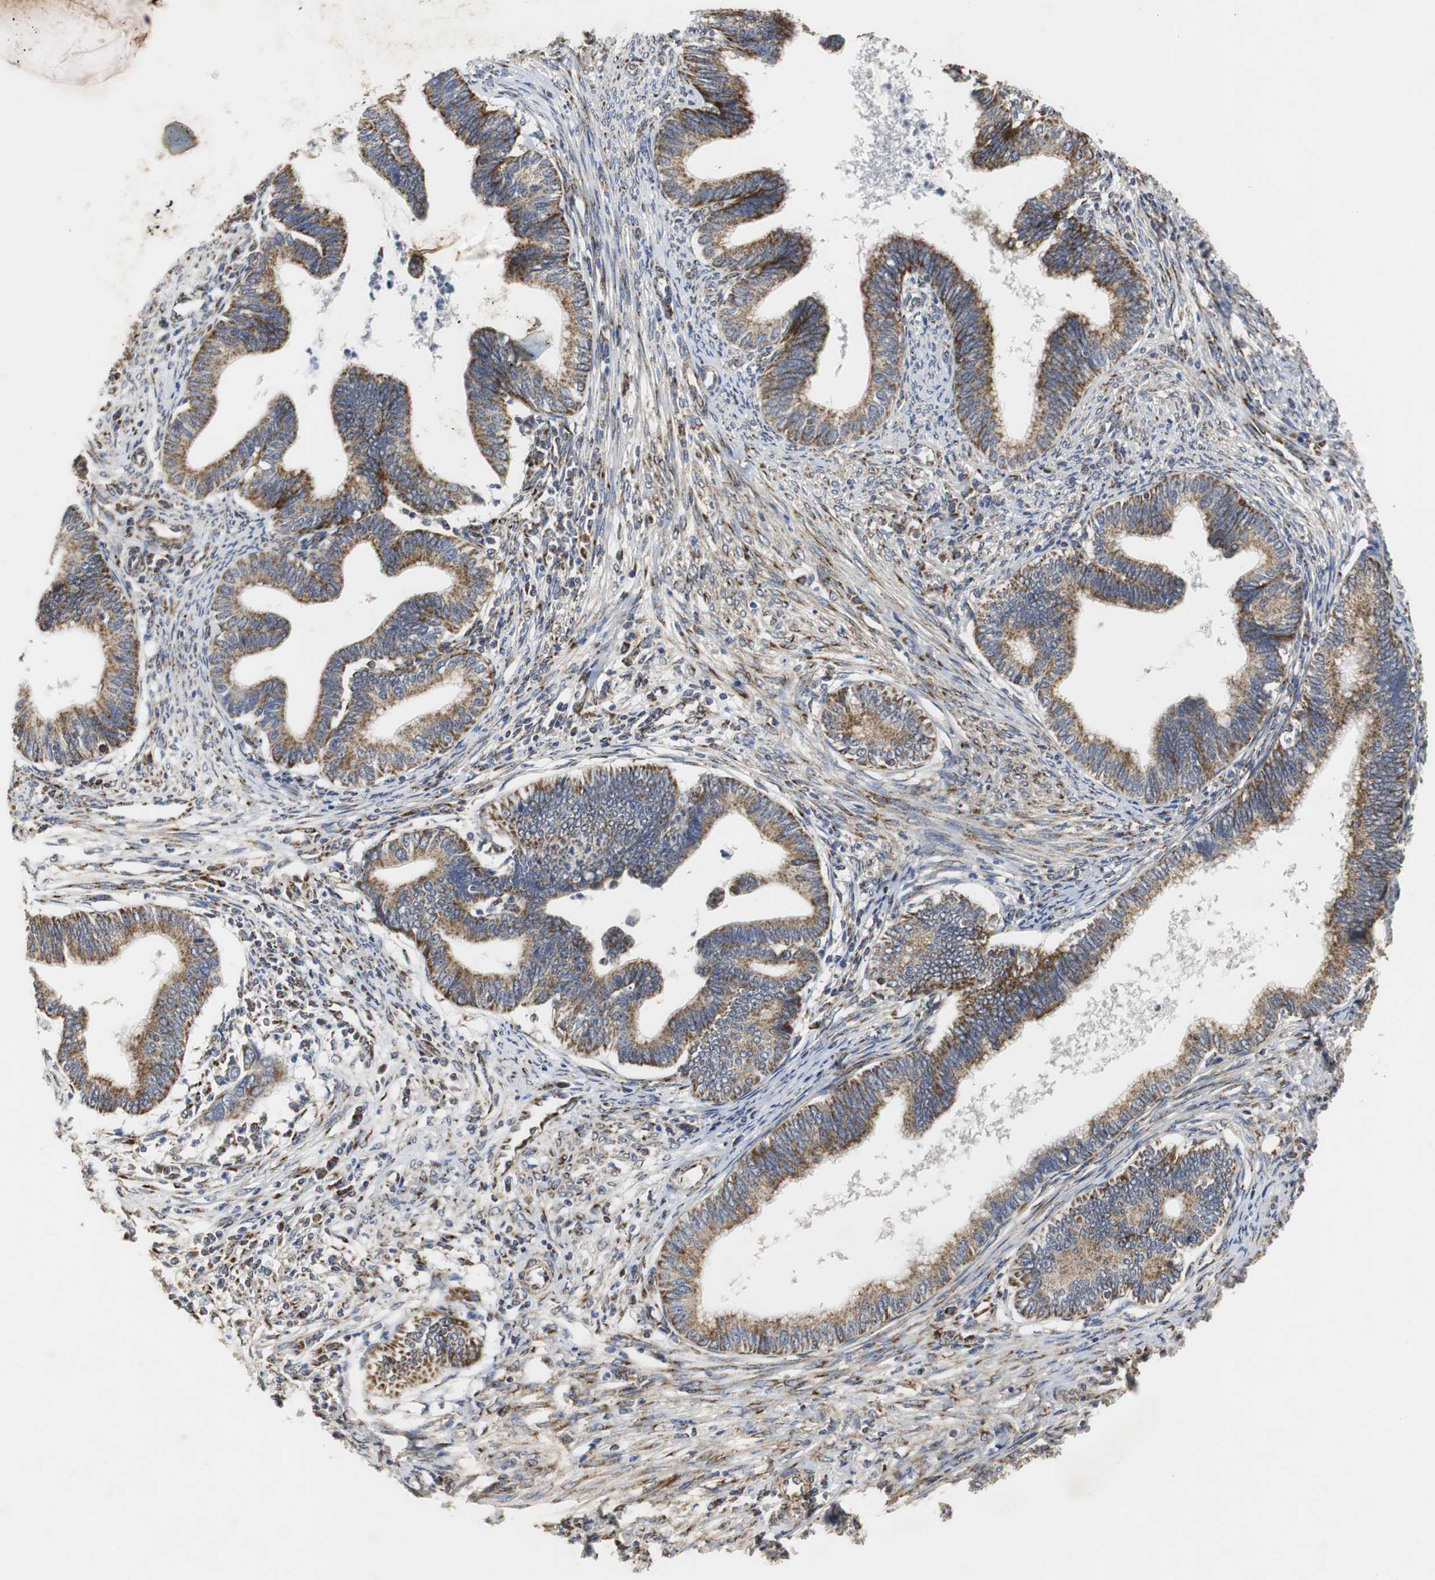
{"staining": {"intensity": "strong", "quantity": ">75%", "location": "cytoplasmic/membranous"}, "tissue": "cervical cancer", "cell_type": "Tumor cells", "image_type": "cancer", "snomed": [{"axis": "morphology", "description": "Adenocarcinoma, NOS"}, {"axis": "topography", "description": "Cervix"}], "caption": "A high amount of strong cytoplasmic/membranous positivity is present in approximately >75% of tumor cells in cervical adenocarcinoma tissue.", "gene": "HSD17B10", "patient": {"sex": "female", "age": 36}}